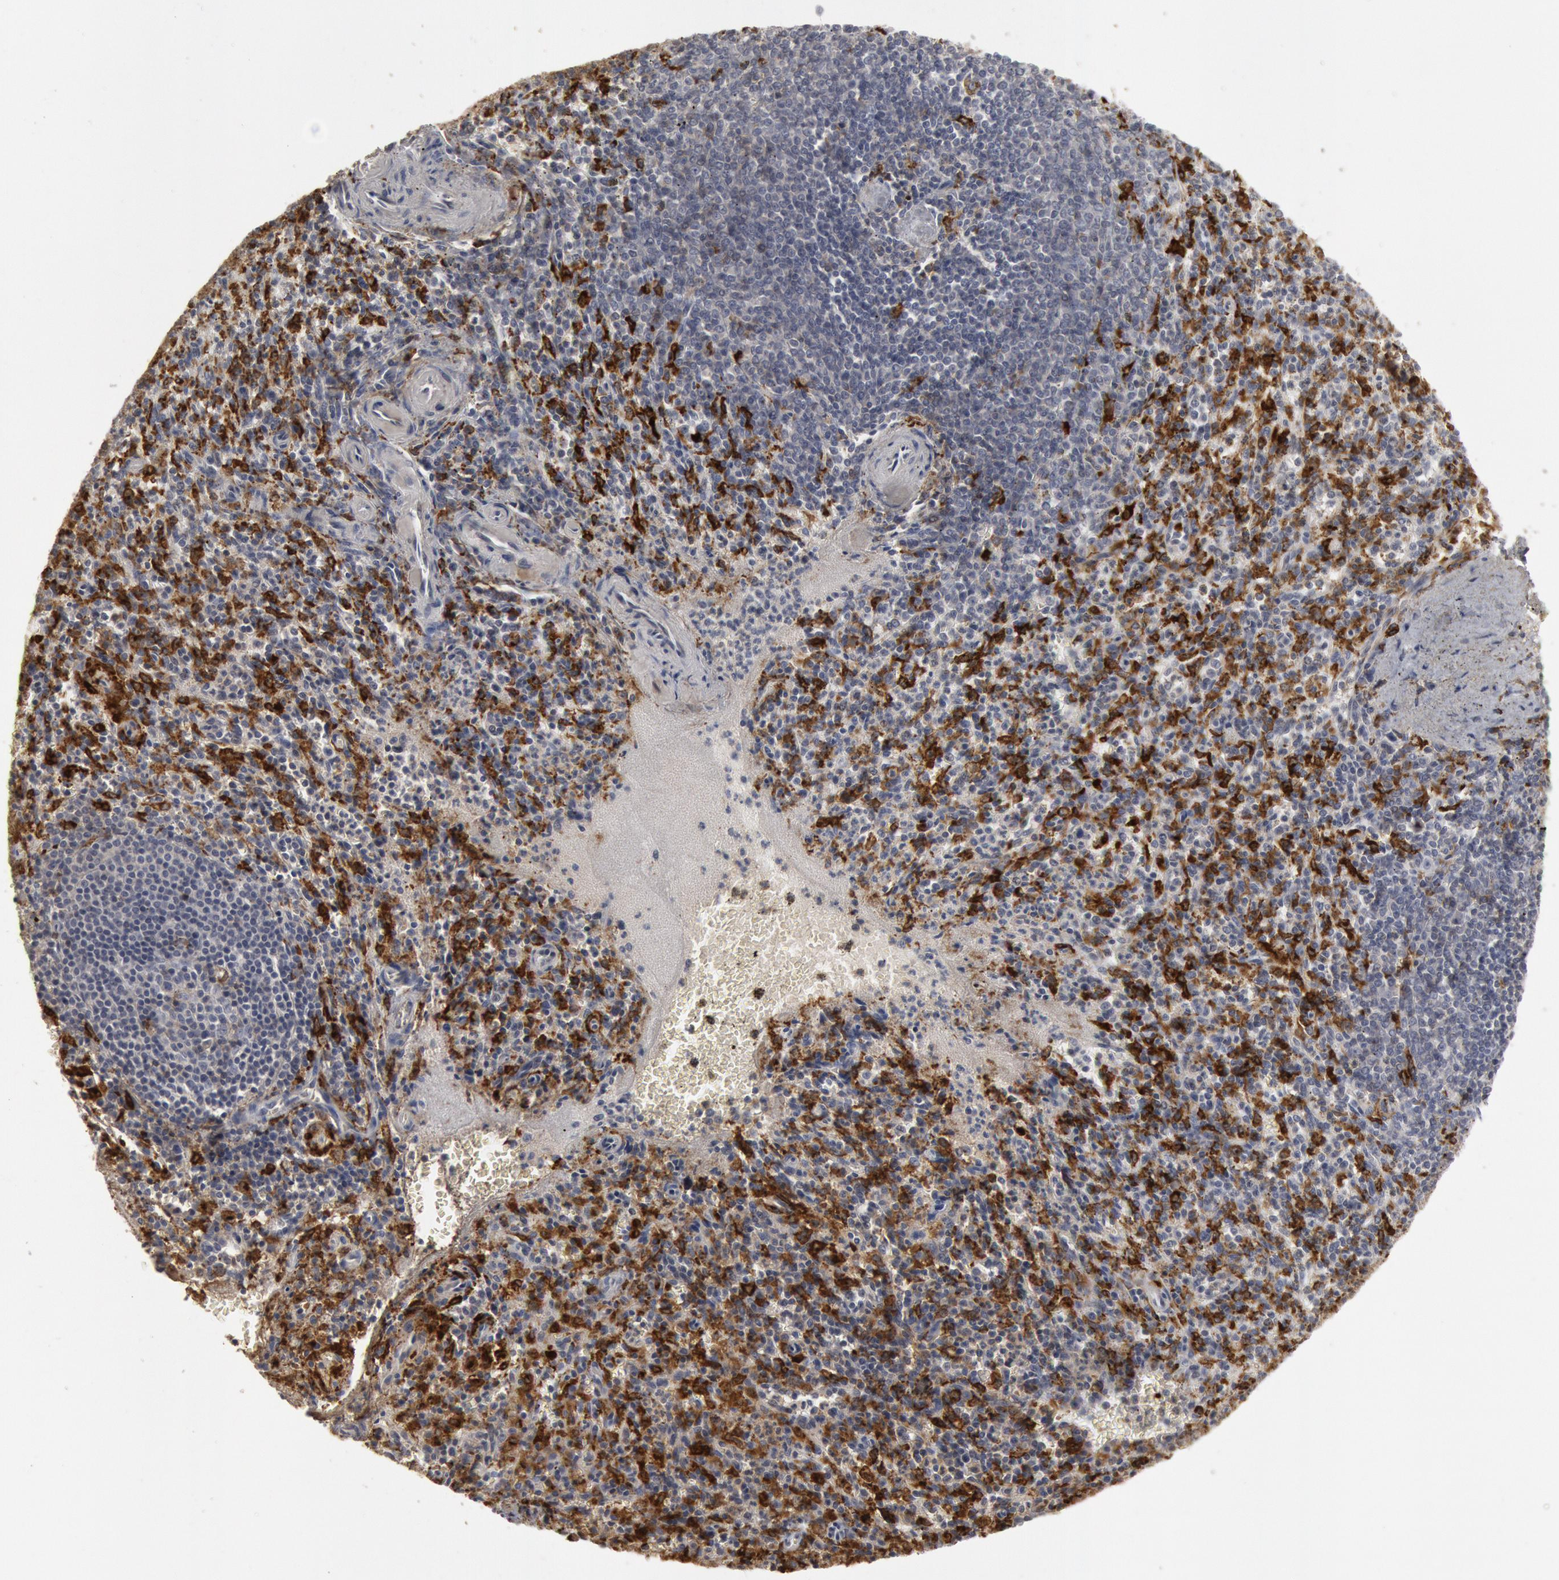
{"staining": {"intensity": "moderate", "quantity": "<25%", "location": "cytoplasmic/membranous"}, "tissue": "spleen", "cell_type": "Cells in red pulp", "image_type": "normal", "snomed": [{"axis": "morphology", "description": "Normal tissue, NOS"}, {"axis": "topography", "description": "Spleen"}], "caption": "Immunohistochemical staining of benign spleen reveals moderate cytoplasmic/membranous protein expression in approximately <25% of cells in red pulp.", "gene": "C1QC", "patient": {"sex": "male", "age": 72}}